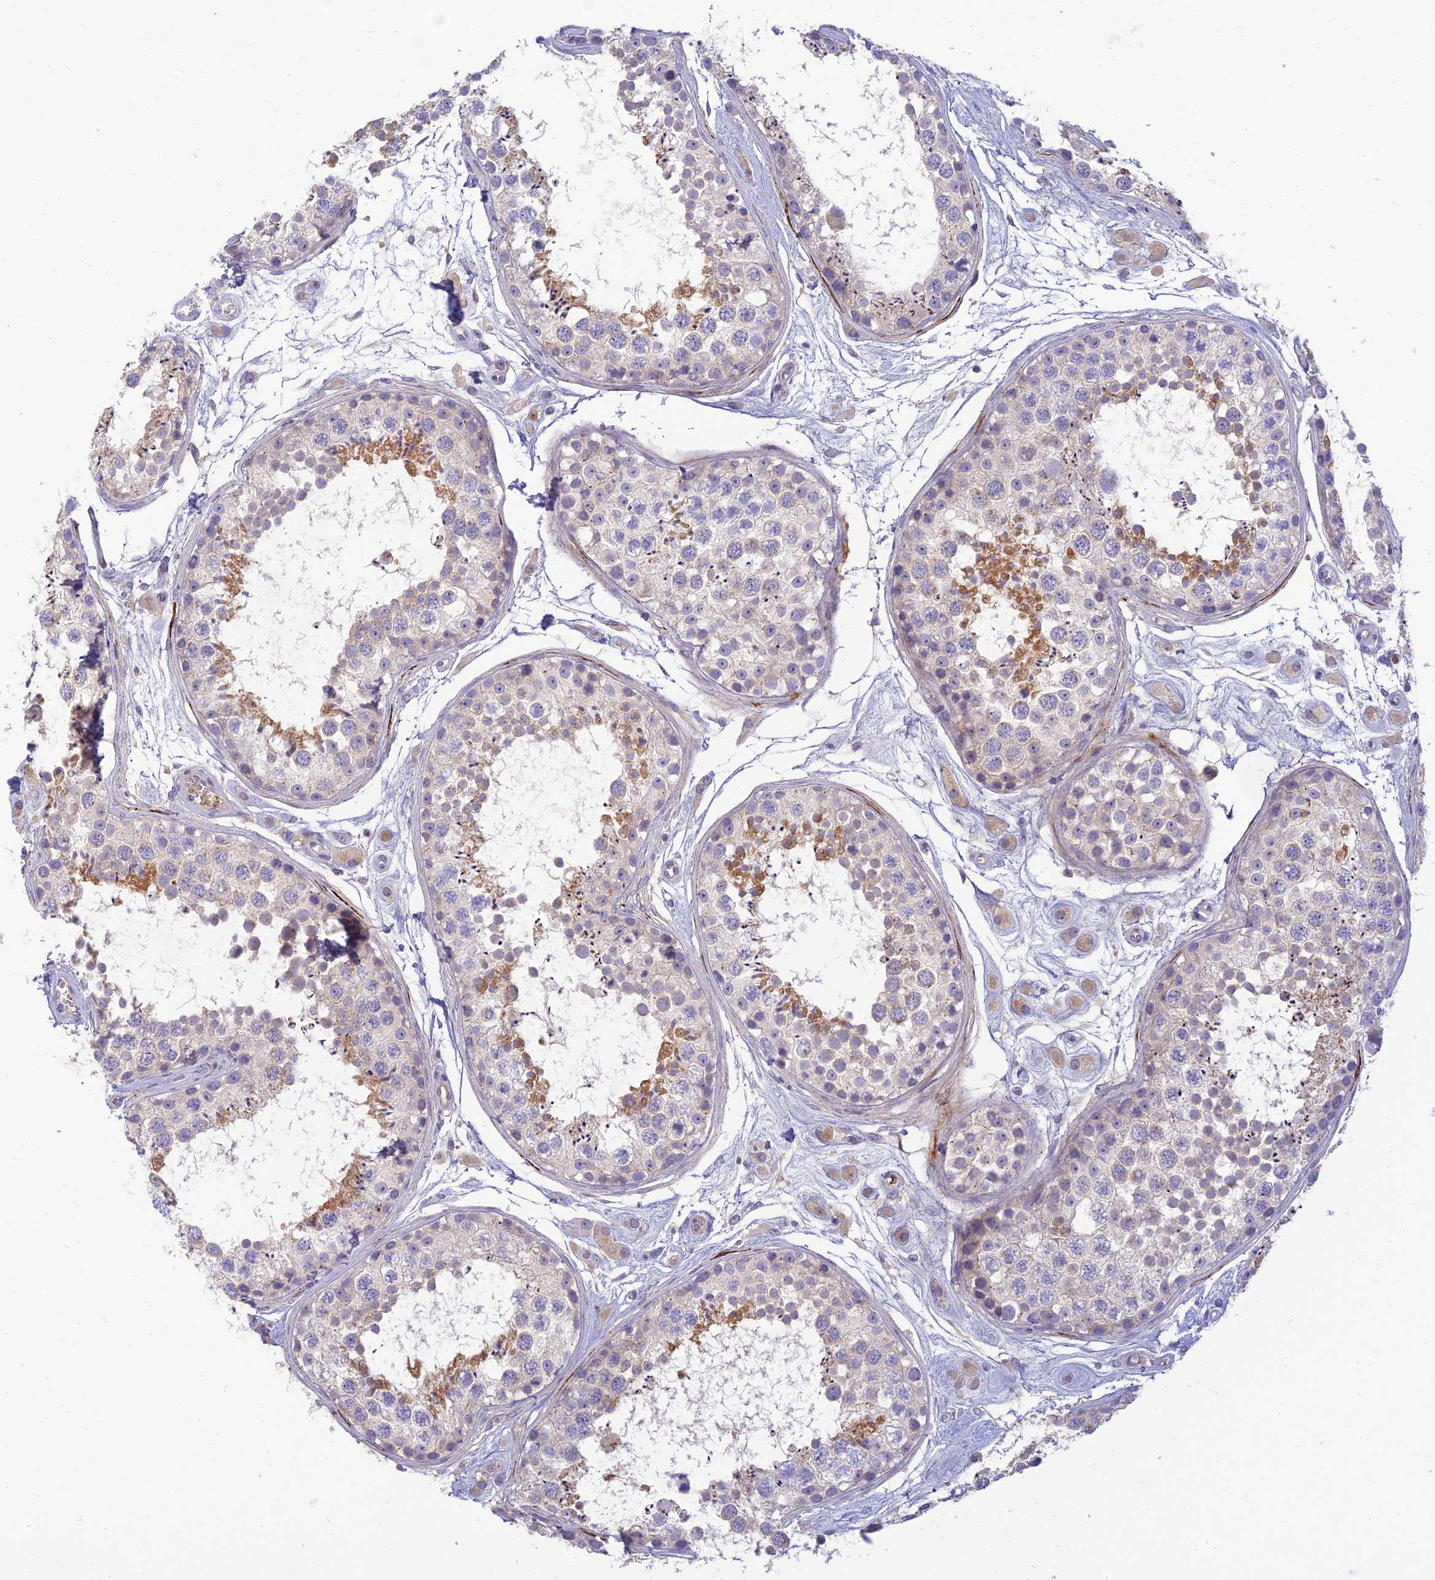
{"staining": {"intensity": "moderate", "quantity": "<25%", "location": "cytoplasmic/membranous"}, "tissue": "testis", "cell_type": "Cells in seminiferous ducts", "image_type": "normal", "snomed": [{"axis": "morphology", "description": "Normal tissue, NOS"}, {"axis": "topography", "description": "Testis"}], "caption": "Testis stained with DAB (3,3'-diaminobenzidine) immunohistochemistry (IHC) demonstrates low levels of moderate cytoplasmic/membranous expression in about <25% of cells in seminiferous ducts. (Stains: DAB in brown, nuclei in blue, Microscopy: brightfield microscopy at high magnification).", "gene": "CLIP4", "patient": {"sex": "male", "age": 25}}